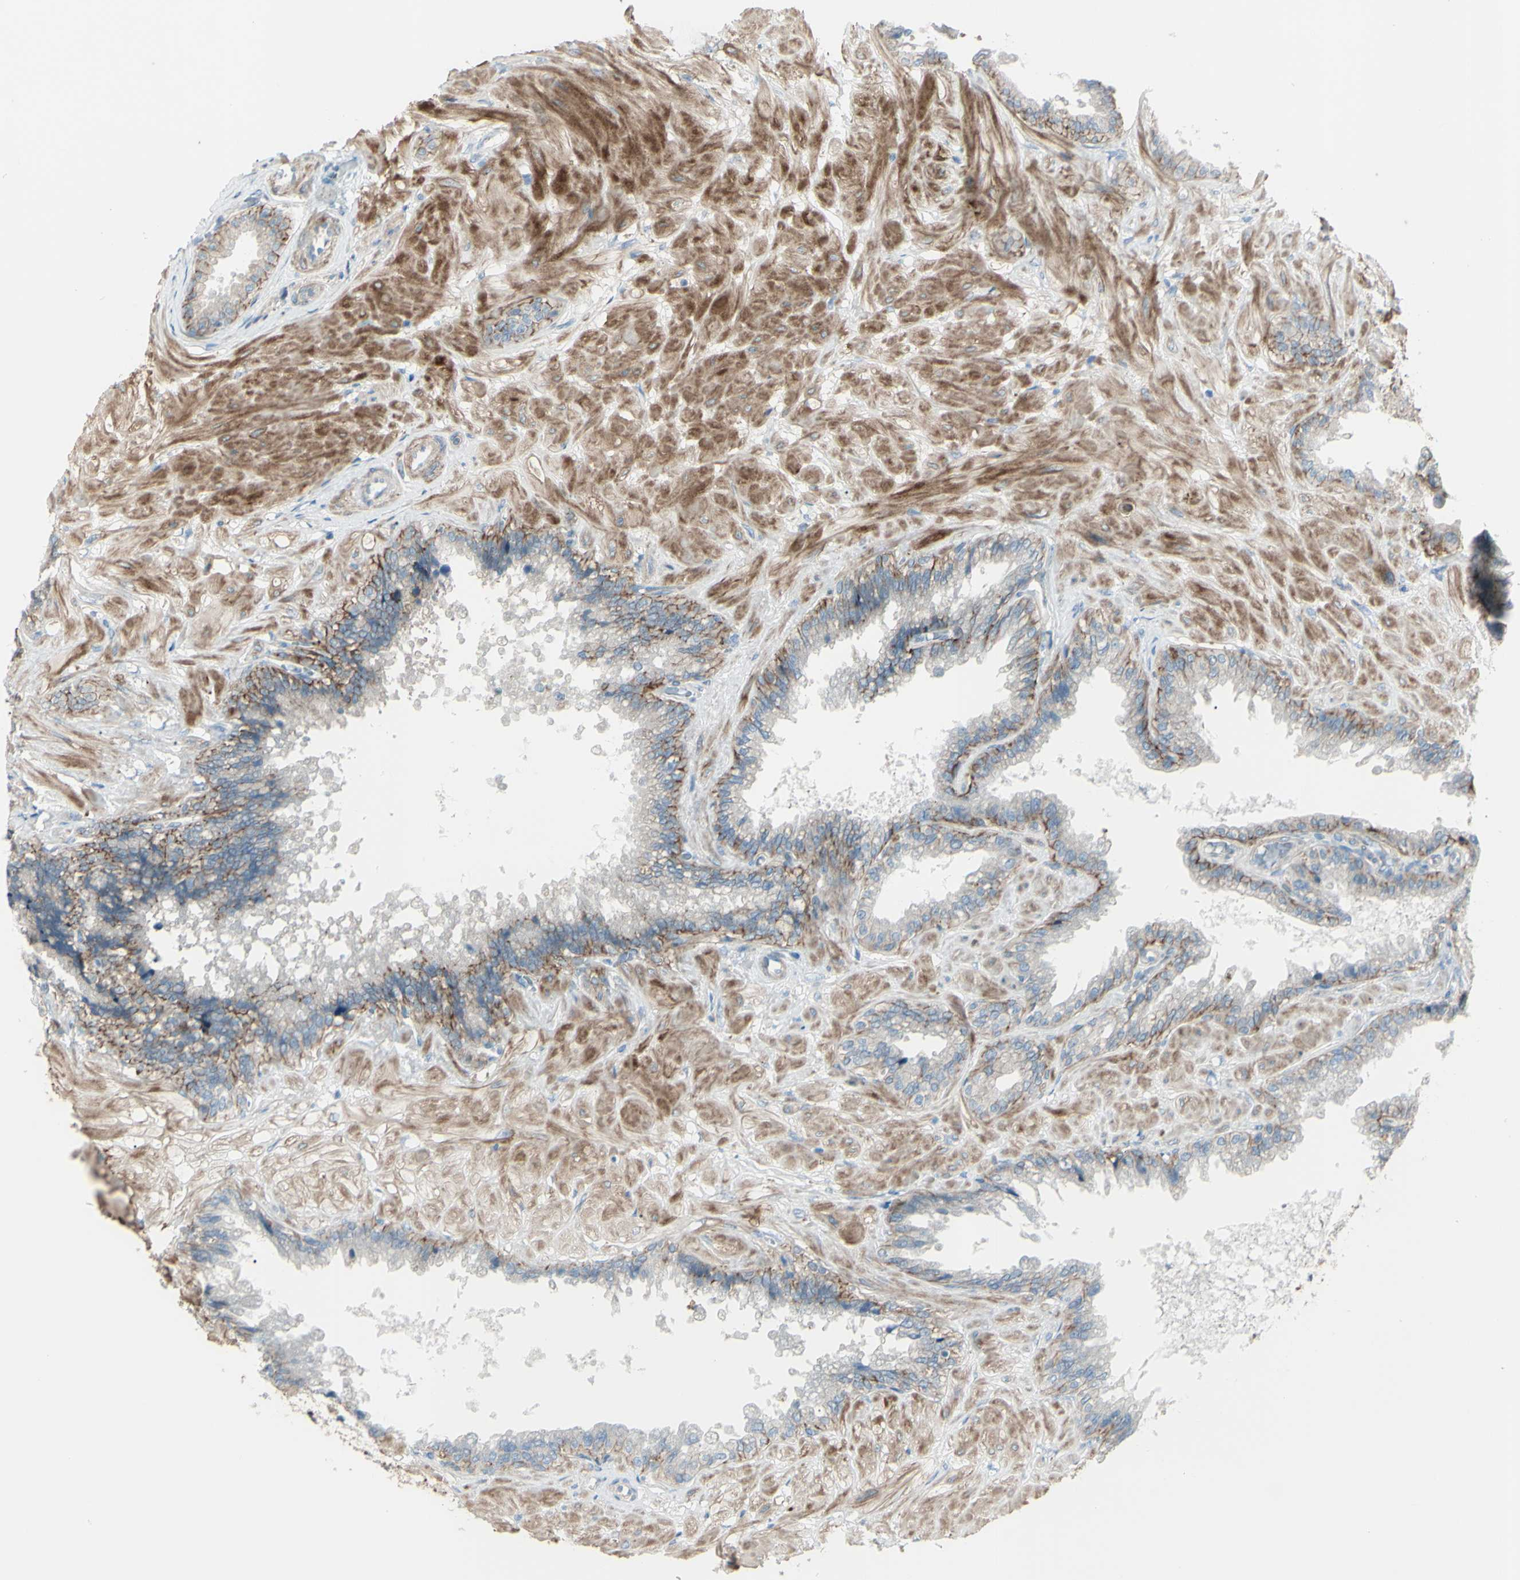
{"staining": {"intensity": "moderate", "quantity": "25%-75%", "location": "cytoplasmic/membranous"}, "tissue": "seminal vesicle", "cell_type": "Glandular cells", "image_type": "normal", "snomed": [{"axis": "morphology", "description": "Normal tissue, NOS"}, {"axis": "topography", "description": "Seminal veicle"}], "caption": "DAB immunohistochemical staining of unremarkable seminal vesicle exhibits moderate cytoplasmic/membranous protein expression in about 25%-75% of glandular cells.", "gene": "LRRK1", "patient": {"sex": "male", "age": 46}}